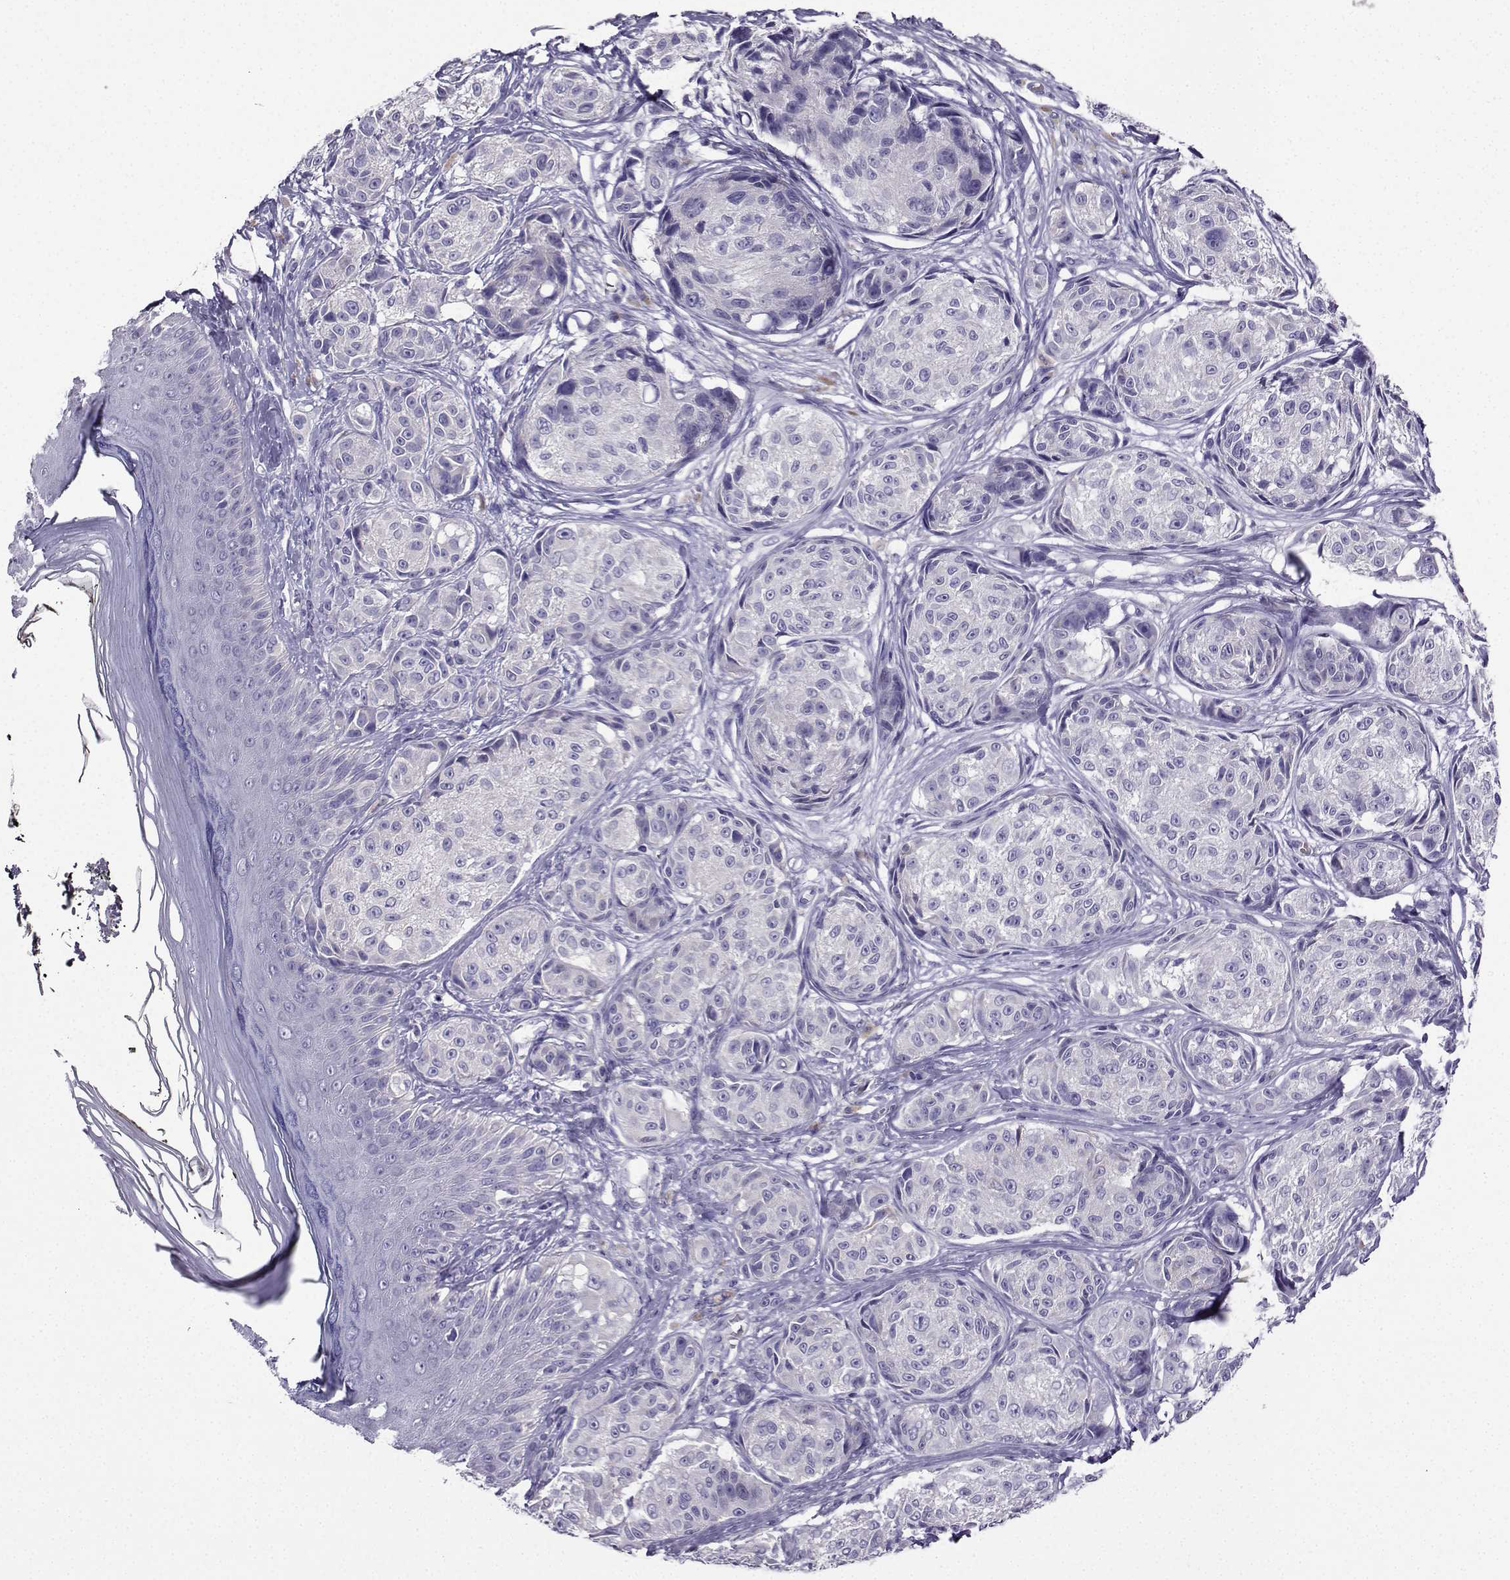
{"staining": {"intensity": "negative", "quantity": "none", "location": "none"}, "tissue": "melanoma", "cell_type": "Tumor cells", "image_type": "cancer", "snomed": [{"axis": "morphology", "description": "Malignant melanoma, NOS"}, {"axis": "topography", "description": "Skin"}], "caption": "Tumor cells show no significant protein positivity in malignant melanoma. (Brightfield microscopy of DAB (3,3'-diaminobenzidine) immunohistochemistry (IHC) at high magnification).", "gene": "LINGO1", "patient": {"sex": "male", "age": 61}}